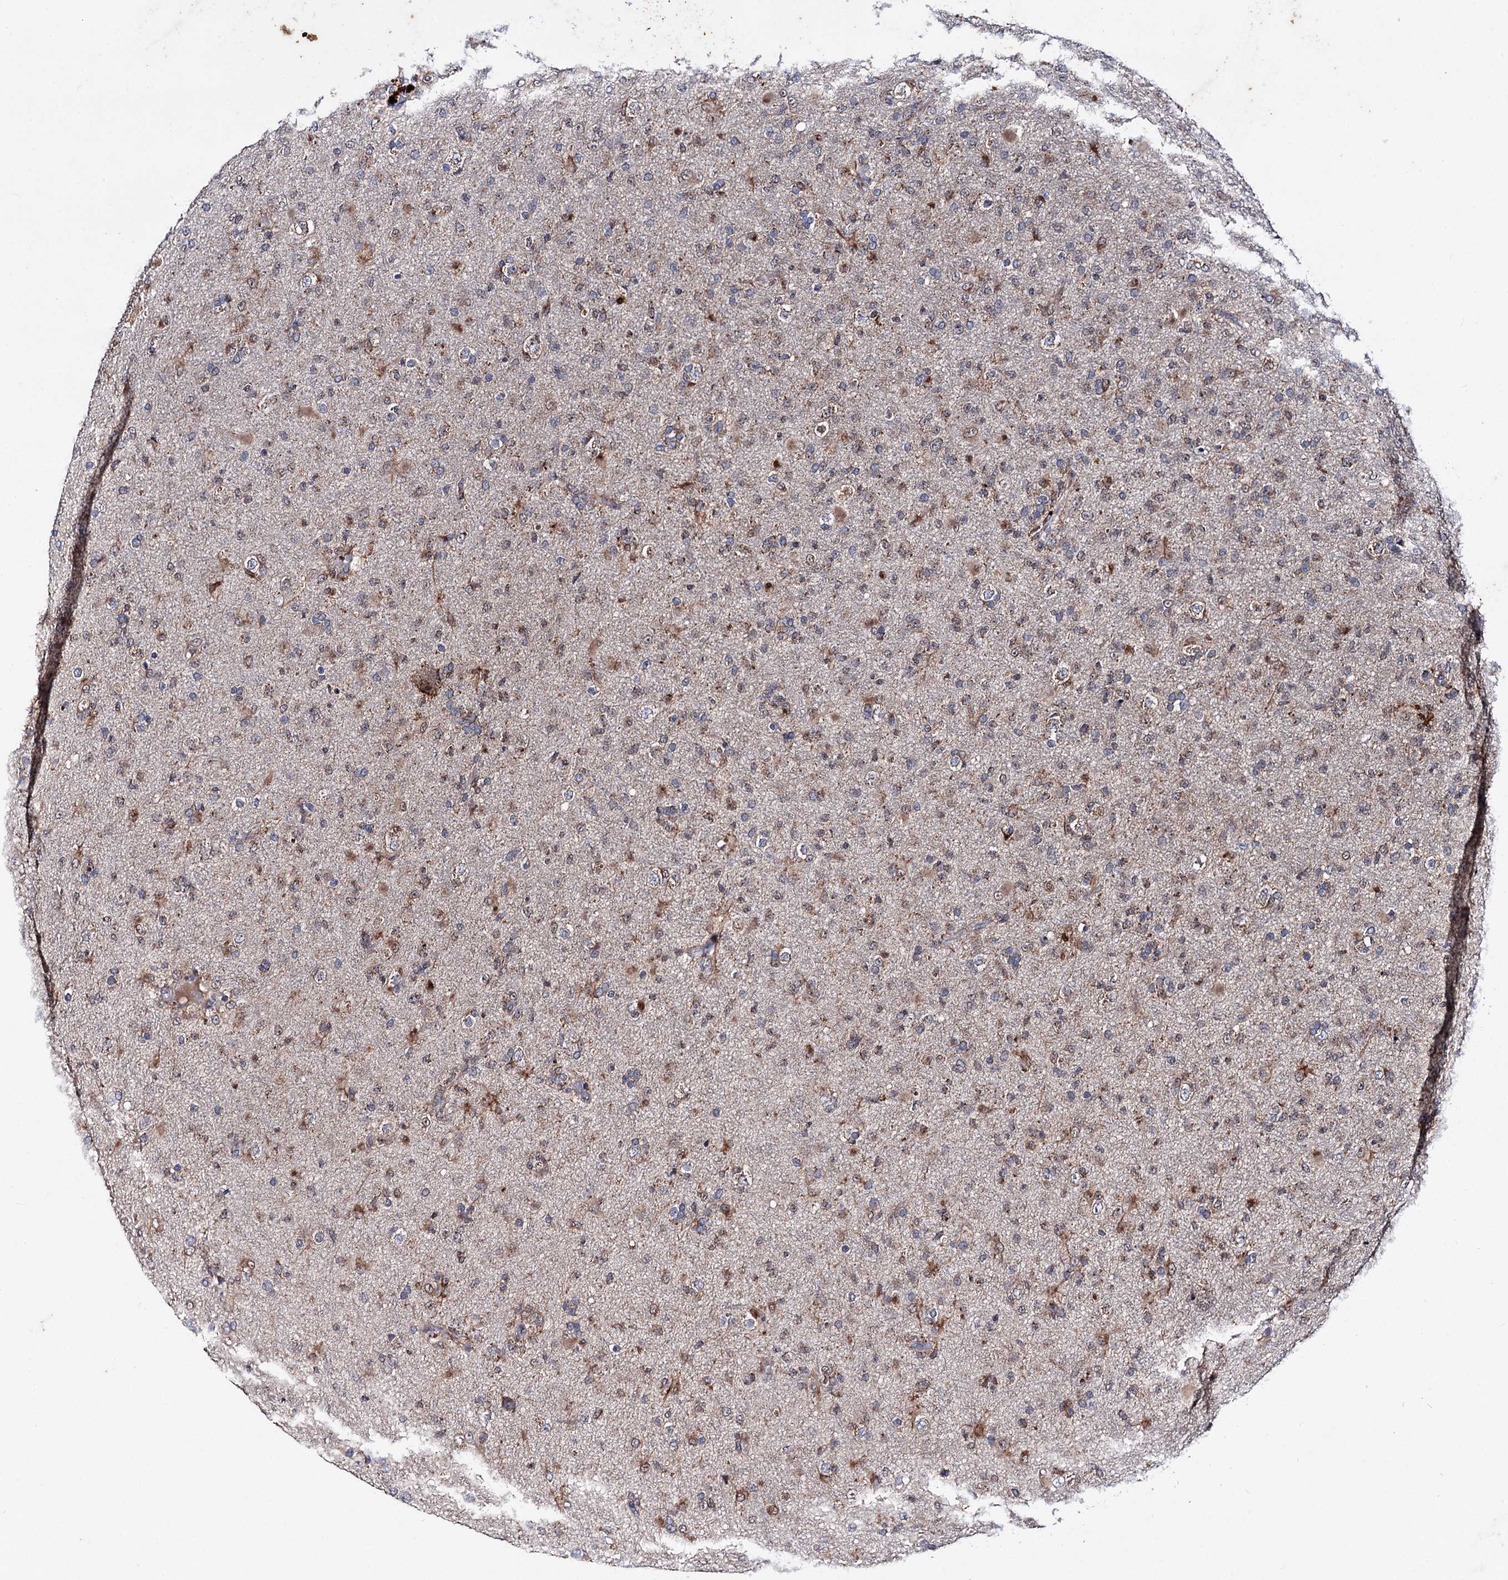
{"staining": {"intensity": "moderate", "quantity": "25%-75%", "location": "cytoplasmic/membranous,nuclear"}, "tissue": "glioma", "cell_type": "Tumor cells", "image_type": "cancer", "snomed": [{"axis": "morphology", "description": "Glioma, malignant, Low grade"}, {"axis": "topography", "description": "Brain"}], "caption": "High-magnification brightfield microscopy of malignant glioma (low-grade) stained with DAB (3,3'-diaminobenzidine) (brown) and counterstained with hematoxylin (blue). tumor cells exhibit moderate cytoplasmic/membranous and nuclear staining is present in about25%-75% of cells.", "gene": "CLPB", "patient": {"sex": "male", "age": 65}}